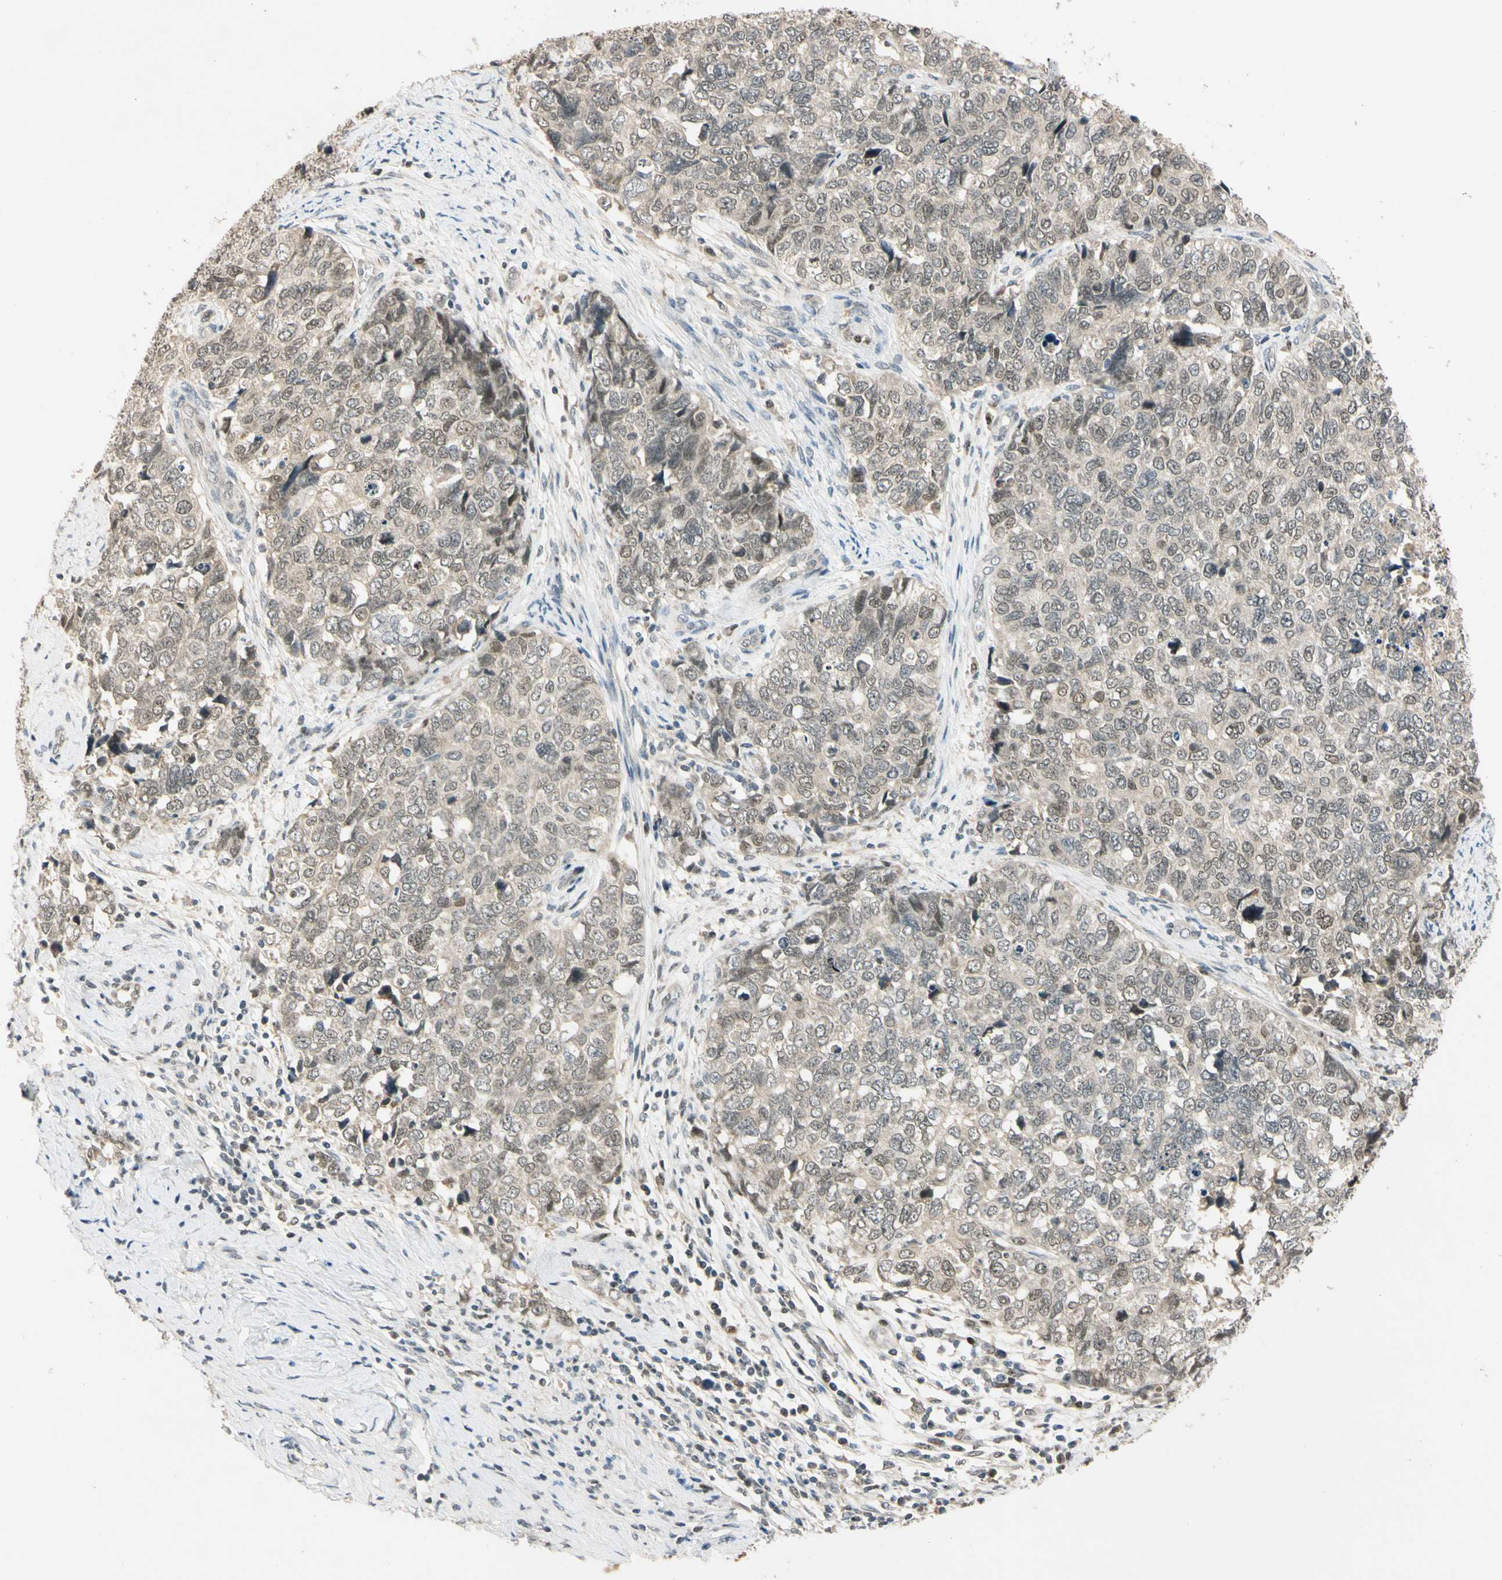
{"staining": {"intensity": "moderate", "quantity": "25%-75%", "location": "cytoplasmic/membranous,nuclear"}, "tissue": "cervical cancer", "cell_type": "Tumor cells", "image_type": "cancer", "snomed": [{"axis": "morphology", "description": "Squamous cell carcinoma, NOS"}, {"axis": "topography", "description": "Cervix"}], "caption": "IHC photomicrograph of neoplastic tissue: cervical cancer stained using immunohistochemistry (IHC) exhibits medium levels of moderate protein expression localized specifically in the cytoplasmic/membranous and nuclear of tumor cells, appearing as a cytoplasmic/membranous and nuclear brown color.", "gene": "RIOX2", "patient": {"sex": "female", "age": 63}}